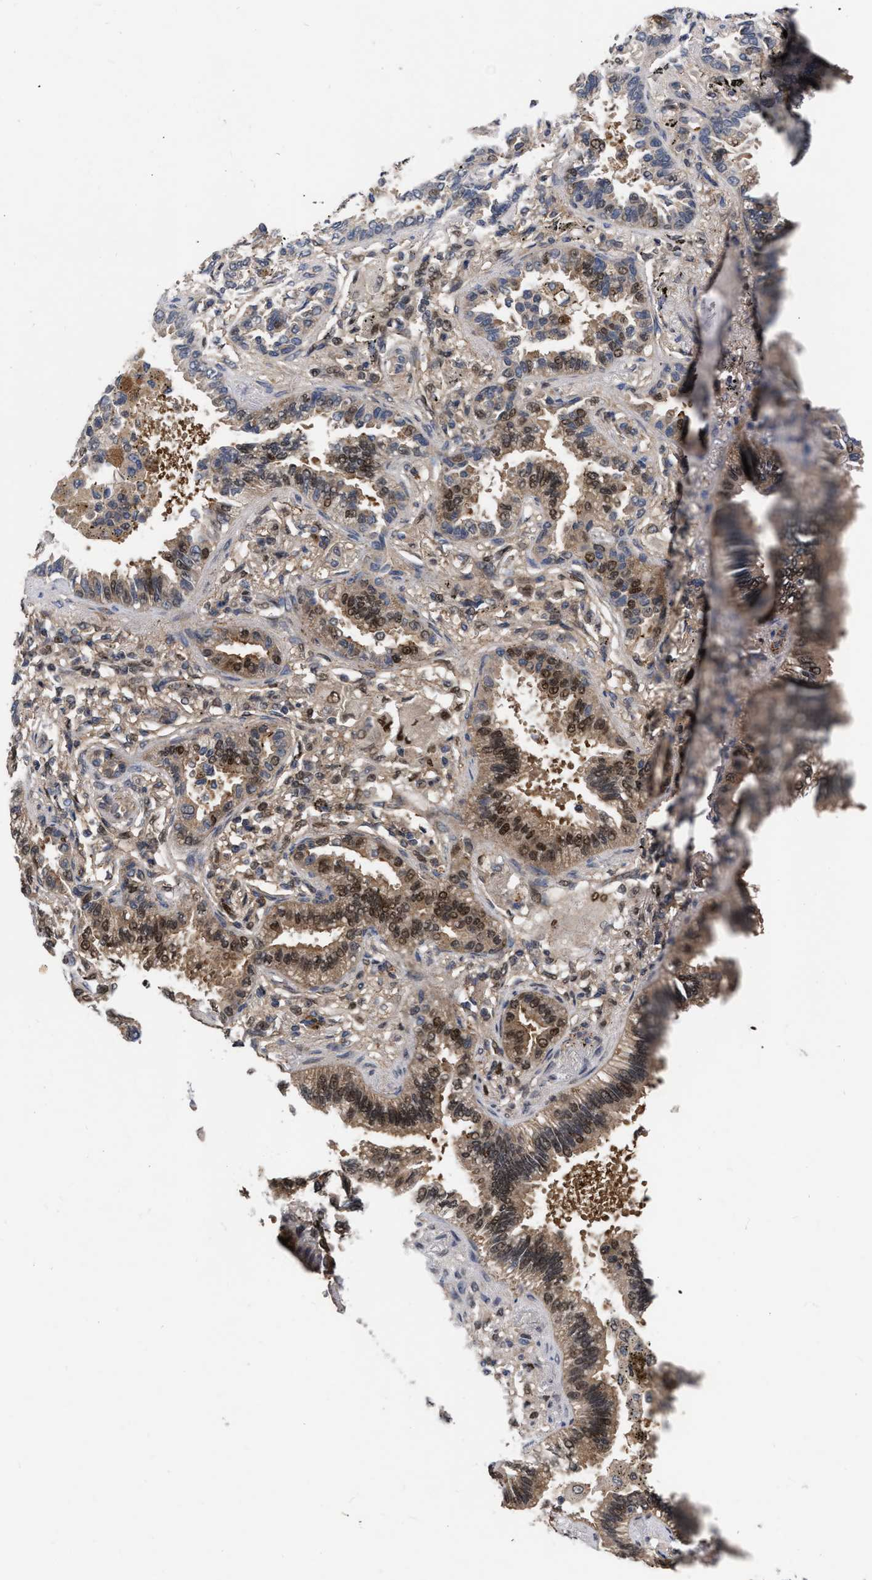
{"staining": {"intensity": "moderate", "quantity": "25%-75%", "location": "cytoplasmic/membranous,nuclear"}, "tissue": "lung cancer", "cell_type": "Tumor cells", "image_type": "cancer", "snomed": [{"axis": "morphology", "description": "Normal tissue, NOS"}, {"axis": "morphology", "description": "Adenocarcinoma, NOS"}, {"axis": "topography", "description": "Lung"}], "caption": "Lung cancer stained with a brown dye demonstrates moderate cytoplasmic/membranous and nuclear positive expression in about 25%-75% of tumor cells.", "gene": "MDM4", "patient": {"sex": "male", "age": 59}}